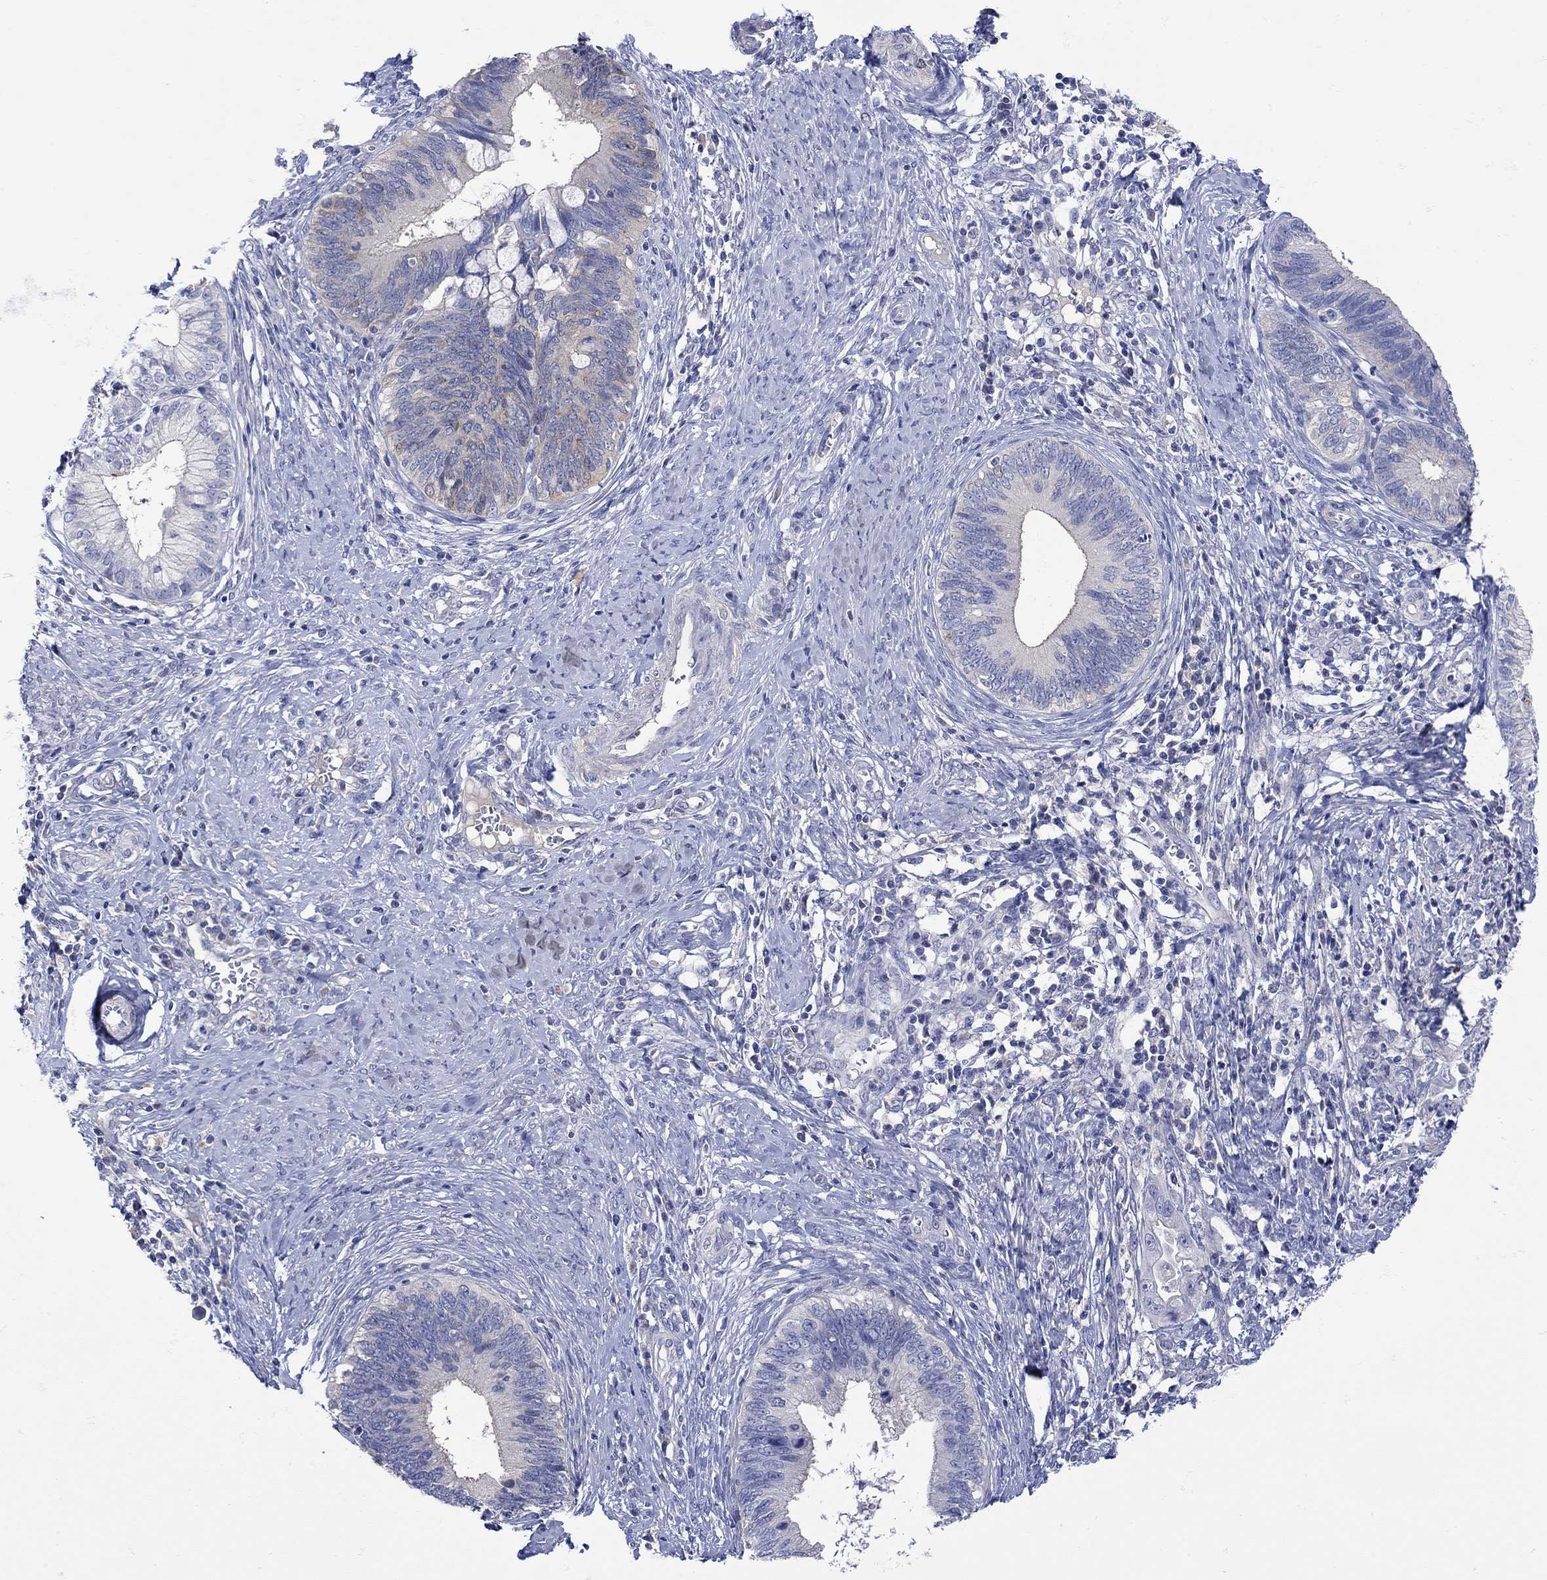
{"staining": {"intensity": "negative", "quantity": "none", "location": "none"}, "tissue": "cervical cancer", "cell_type": "Tumor cells", "image_type": "cancer", "snomed": [{"axis": "morphology", "description": "Adenocarcinoma, NOS"}, {"axis": "topography", "description": "Cervix"}], "caption": "Cervical adenocarcinoma was stained to show a protein in brown. There is no significant staining in tumor cells. The staining is performed using DAB (3,3'-diaminobenzidine) brown chromogen with nuclei counter-stained in using hematoxylin.", "gene": "MSI1", "patient": {"sex": "female", "age": 42}}